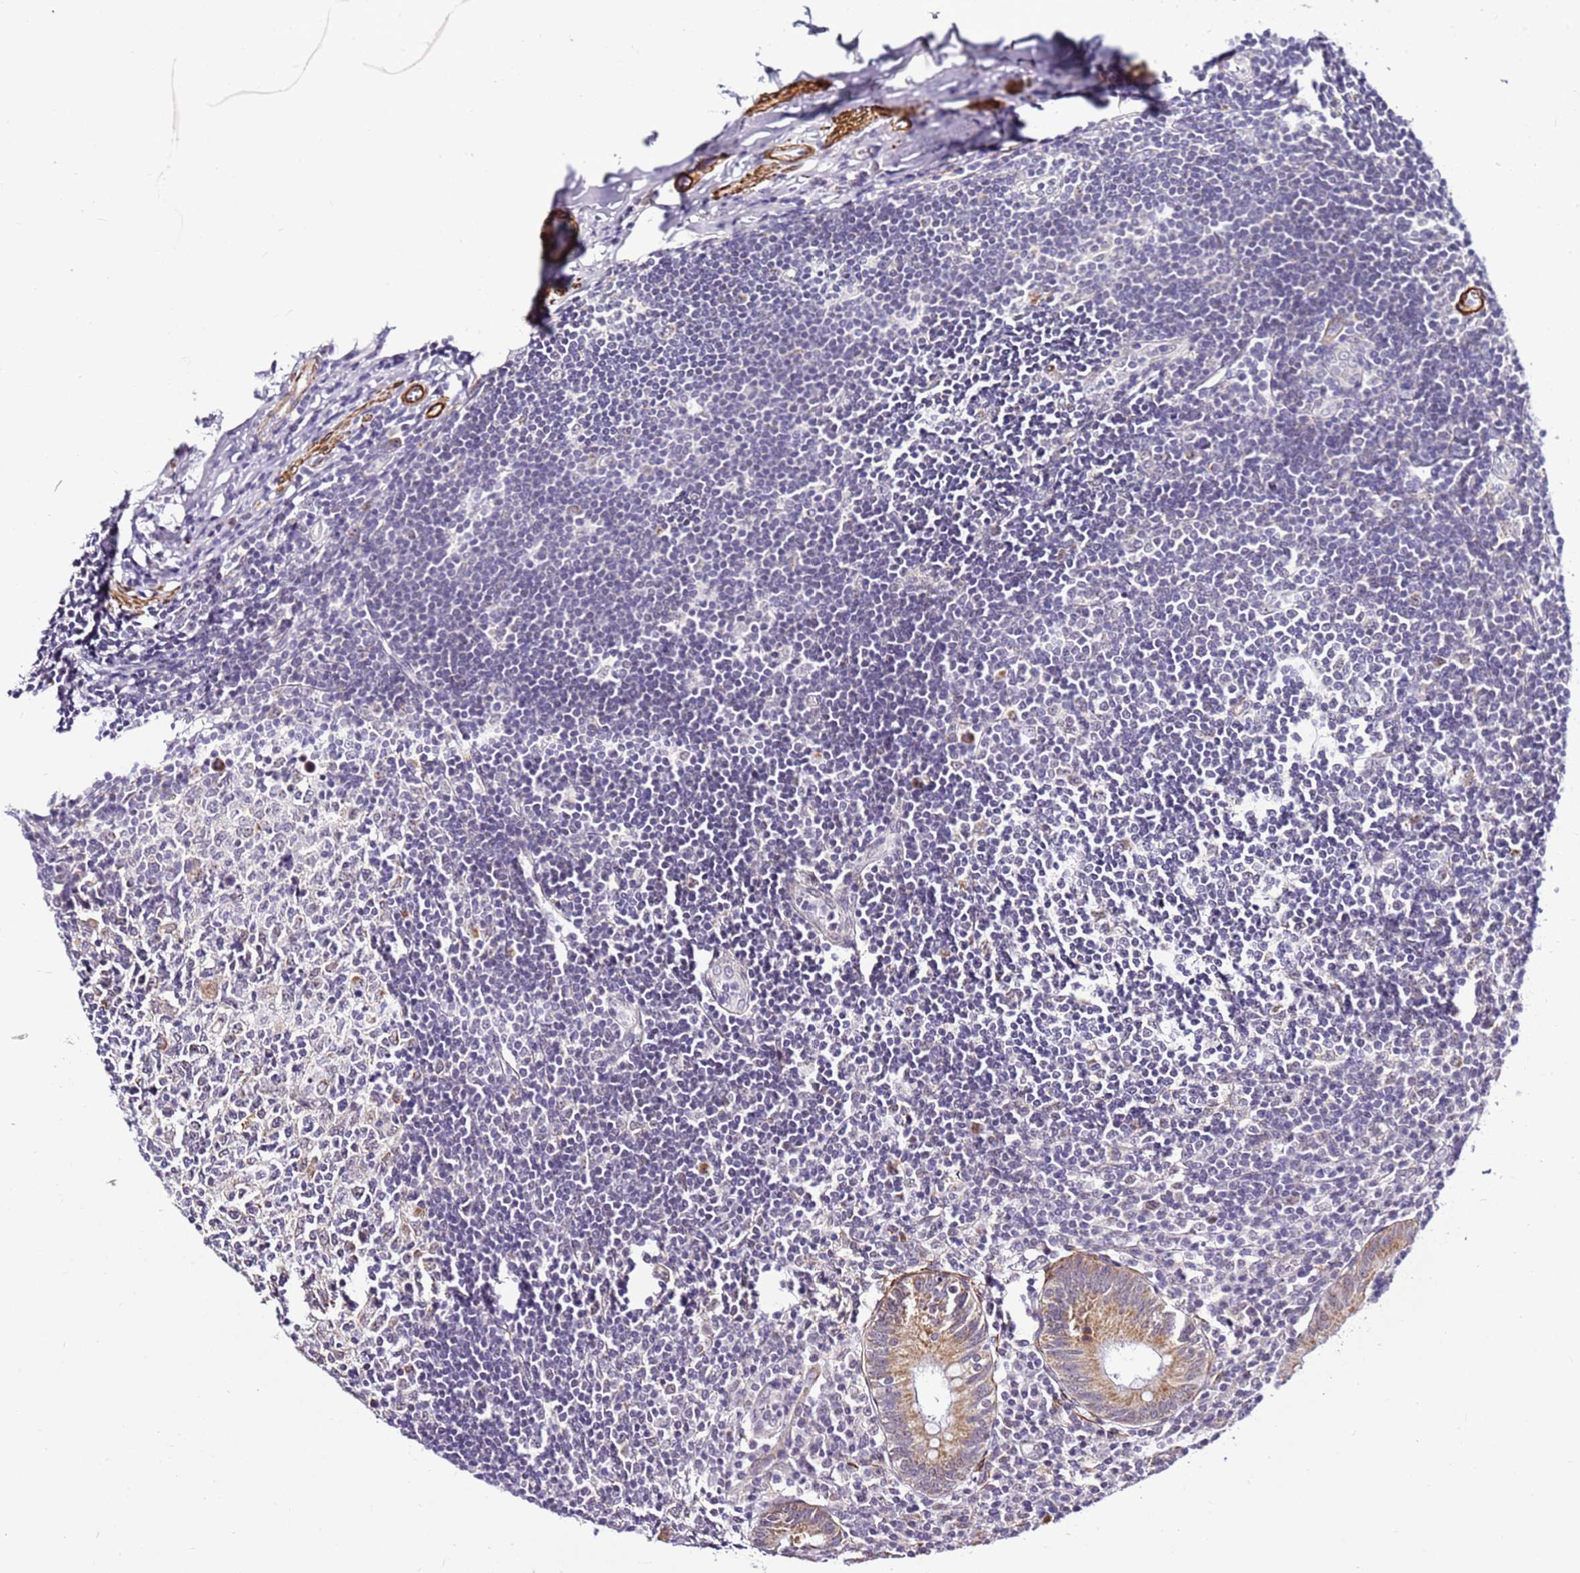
{"staining": {"intensity": "moderate", "quantity": "25%-75%", "location": "cytoplasmic/membranous"}, "tissue": "appendix", "cell_type": "Glandular cells", "image_type": "normal", "snomed": [{"axis": "morphology", "description": "Normal tissue, NOS"}, {"axis": "topography", "description": "Appendix"}], "caption": "Glandular cells reveal medium levels of moderate cytoplasmic/membranous staining in approximately 25%-75% of cells in benign human appendix. Nuclei are stained in blue.", "gene": "SMIM4", "patient": {"sex": "female", "age": 54}}